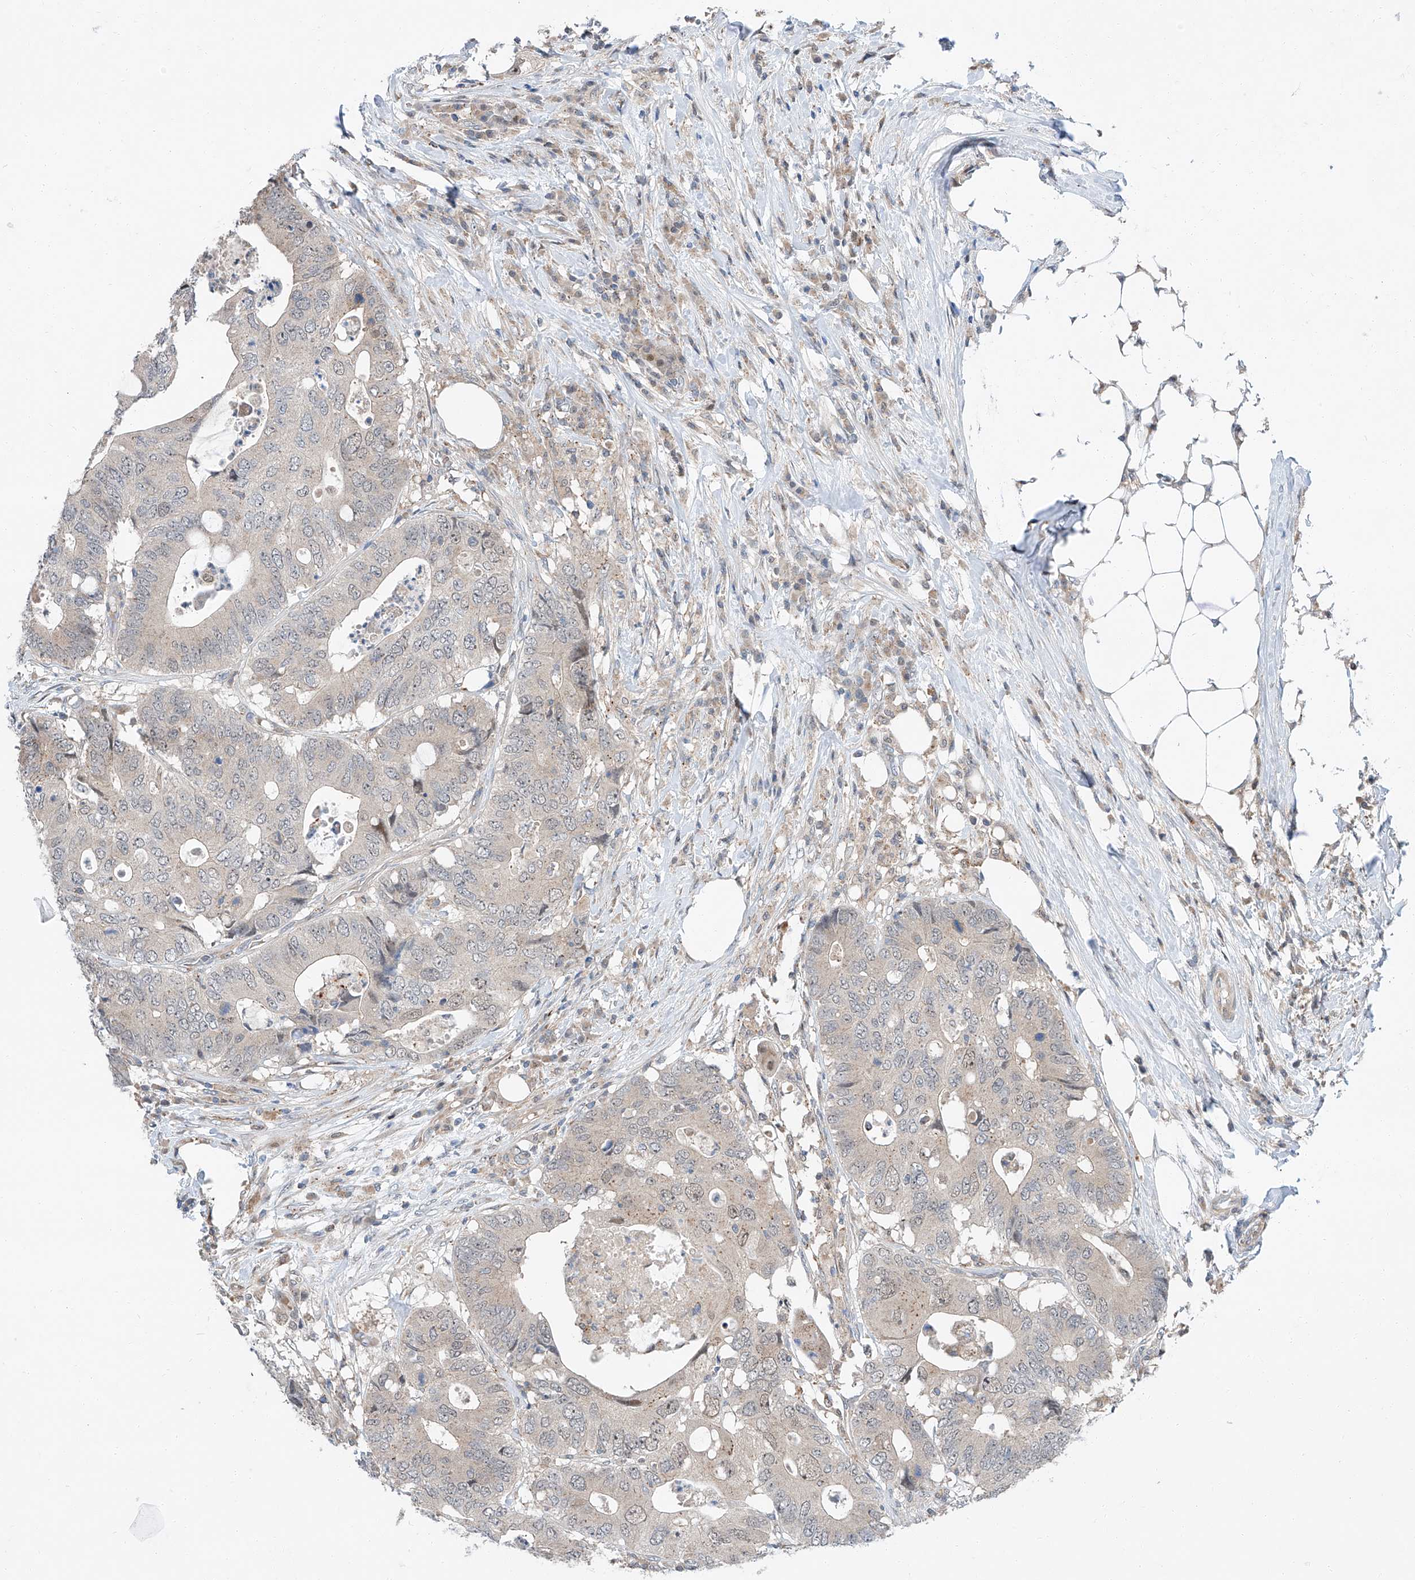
{"staining": {"intensity": "negative", "quantity": "none", "location": "none"}, "tissue": "colorectal cancer", "cell_type": "Tumor cells", "image_type": "cancer", "snomed": [{"axis": "morphology", "description": "Adenocarcinoma, NOS"}, {"axis": "topography", "description": "Colon"}], "caption": "The image exhibits no significant positivity in tumor cells of colorectal adenocarcinoma.", "gene": "CLDND1", "patient": {"sex": "male", "age": 71}}